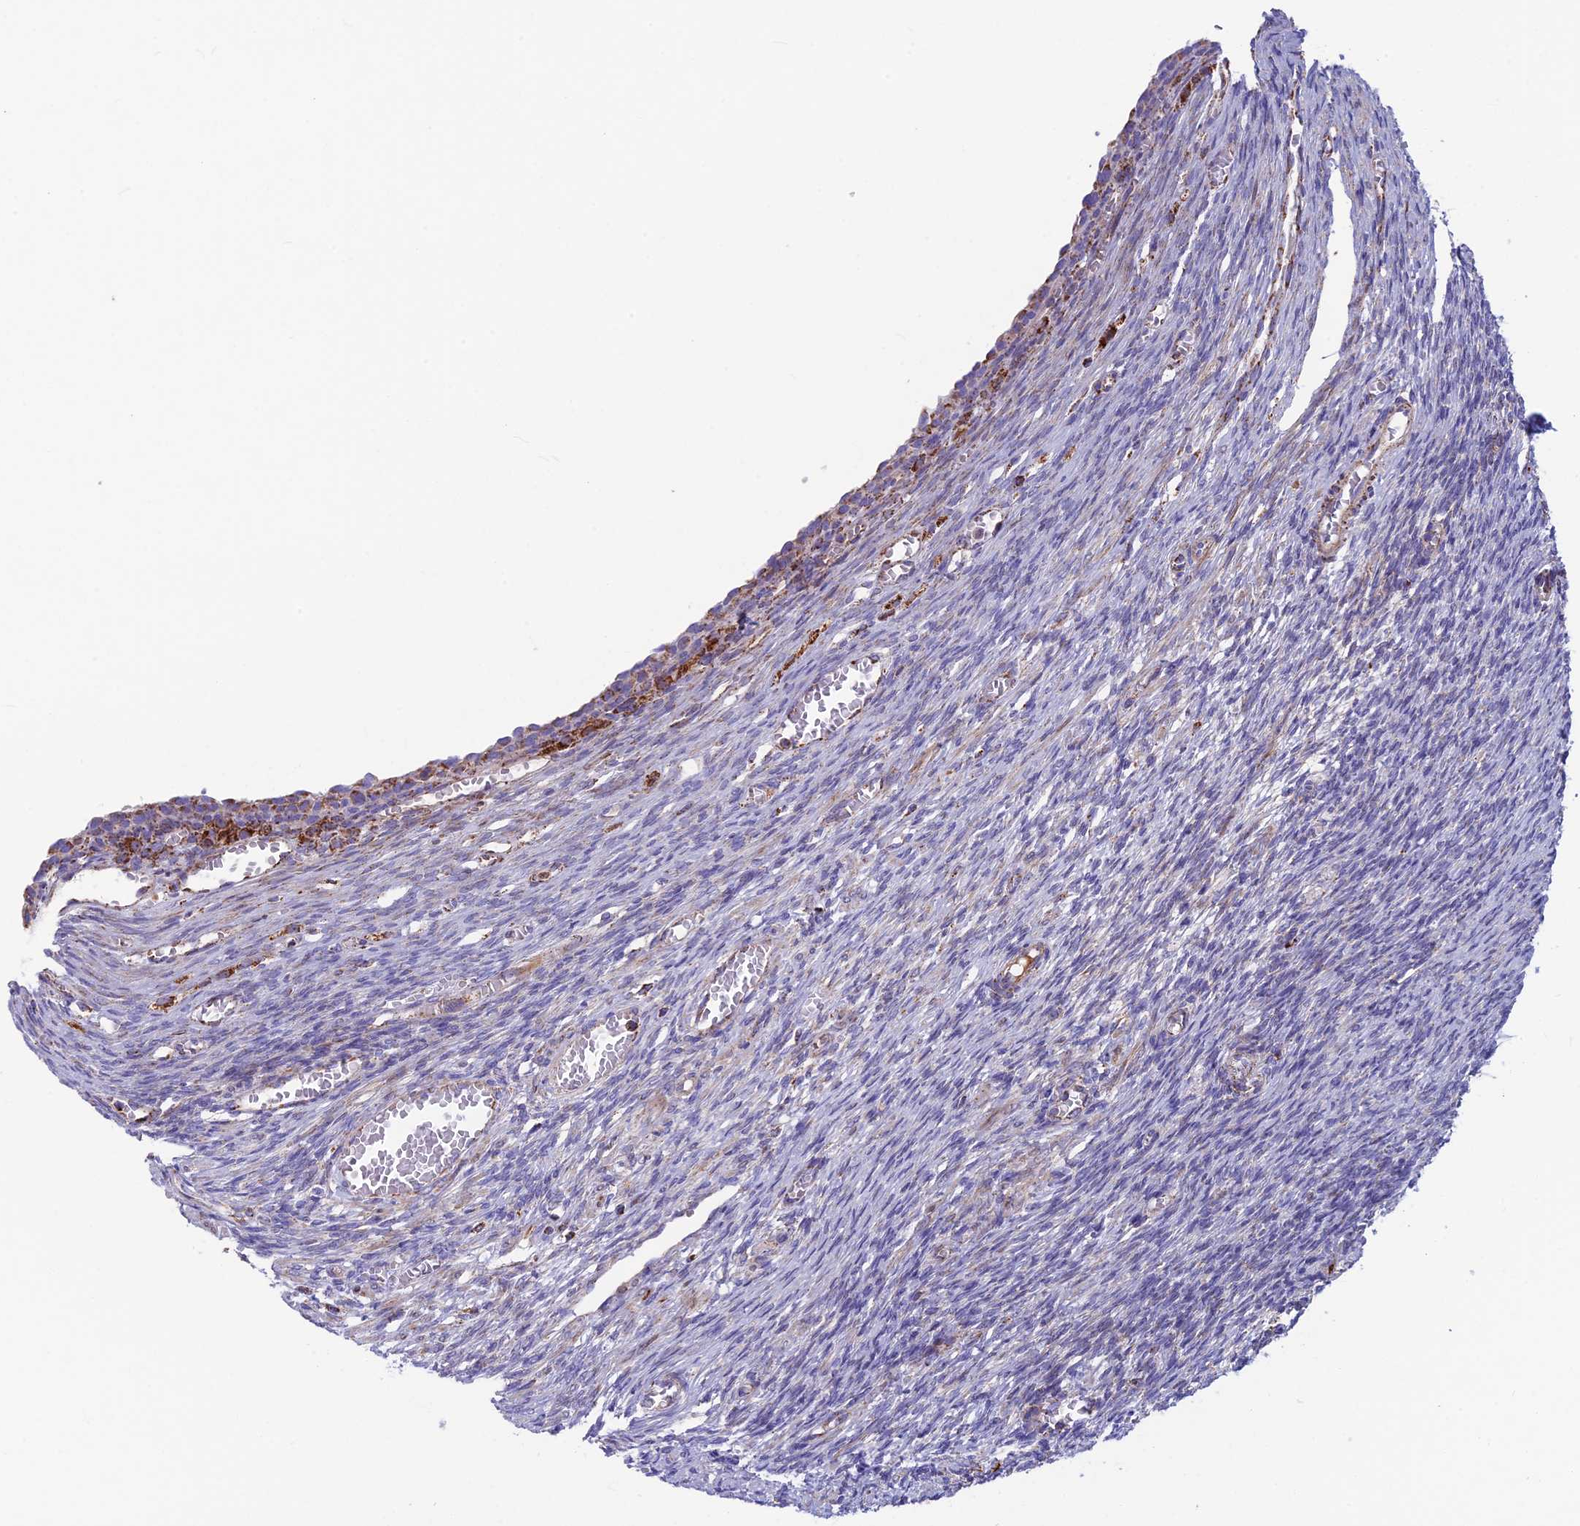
{"staining": {"intensity": "negative", "quantity": "none", "location": "none"}, "tissue": "ovary", "cell_type": "Ovarian stroma cells", "image_type": "normal", "snomed": [{"axis": "morphology", "description": "Normal tissue, NOS"}, {"axis": "topography", "description": "Ovary"}], "caption": "This is a image of IHC staining of benign ovary, which shows no positivity in ovarian stroma cells. The staining was performed using DAB to visualize the protein expression in brown, while the nuclei were stained in blue with hematoxylin (Magnification: 20x).", "gene": "CS", "patient": {"sex": "female", "age": 27}}